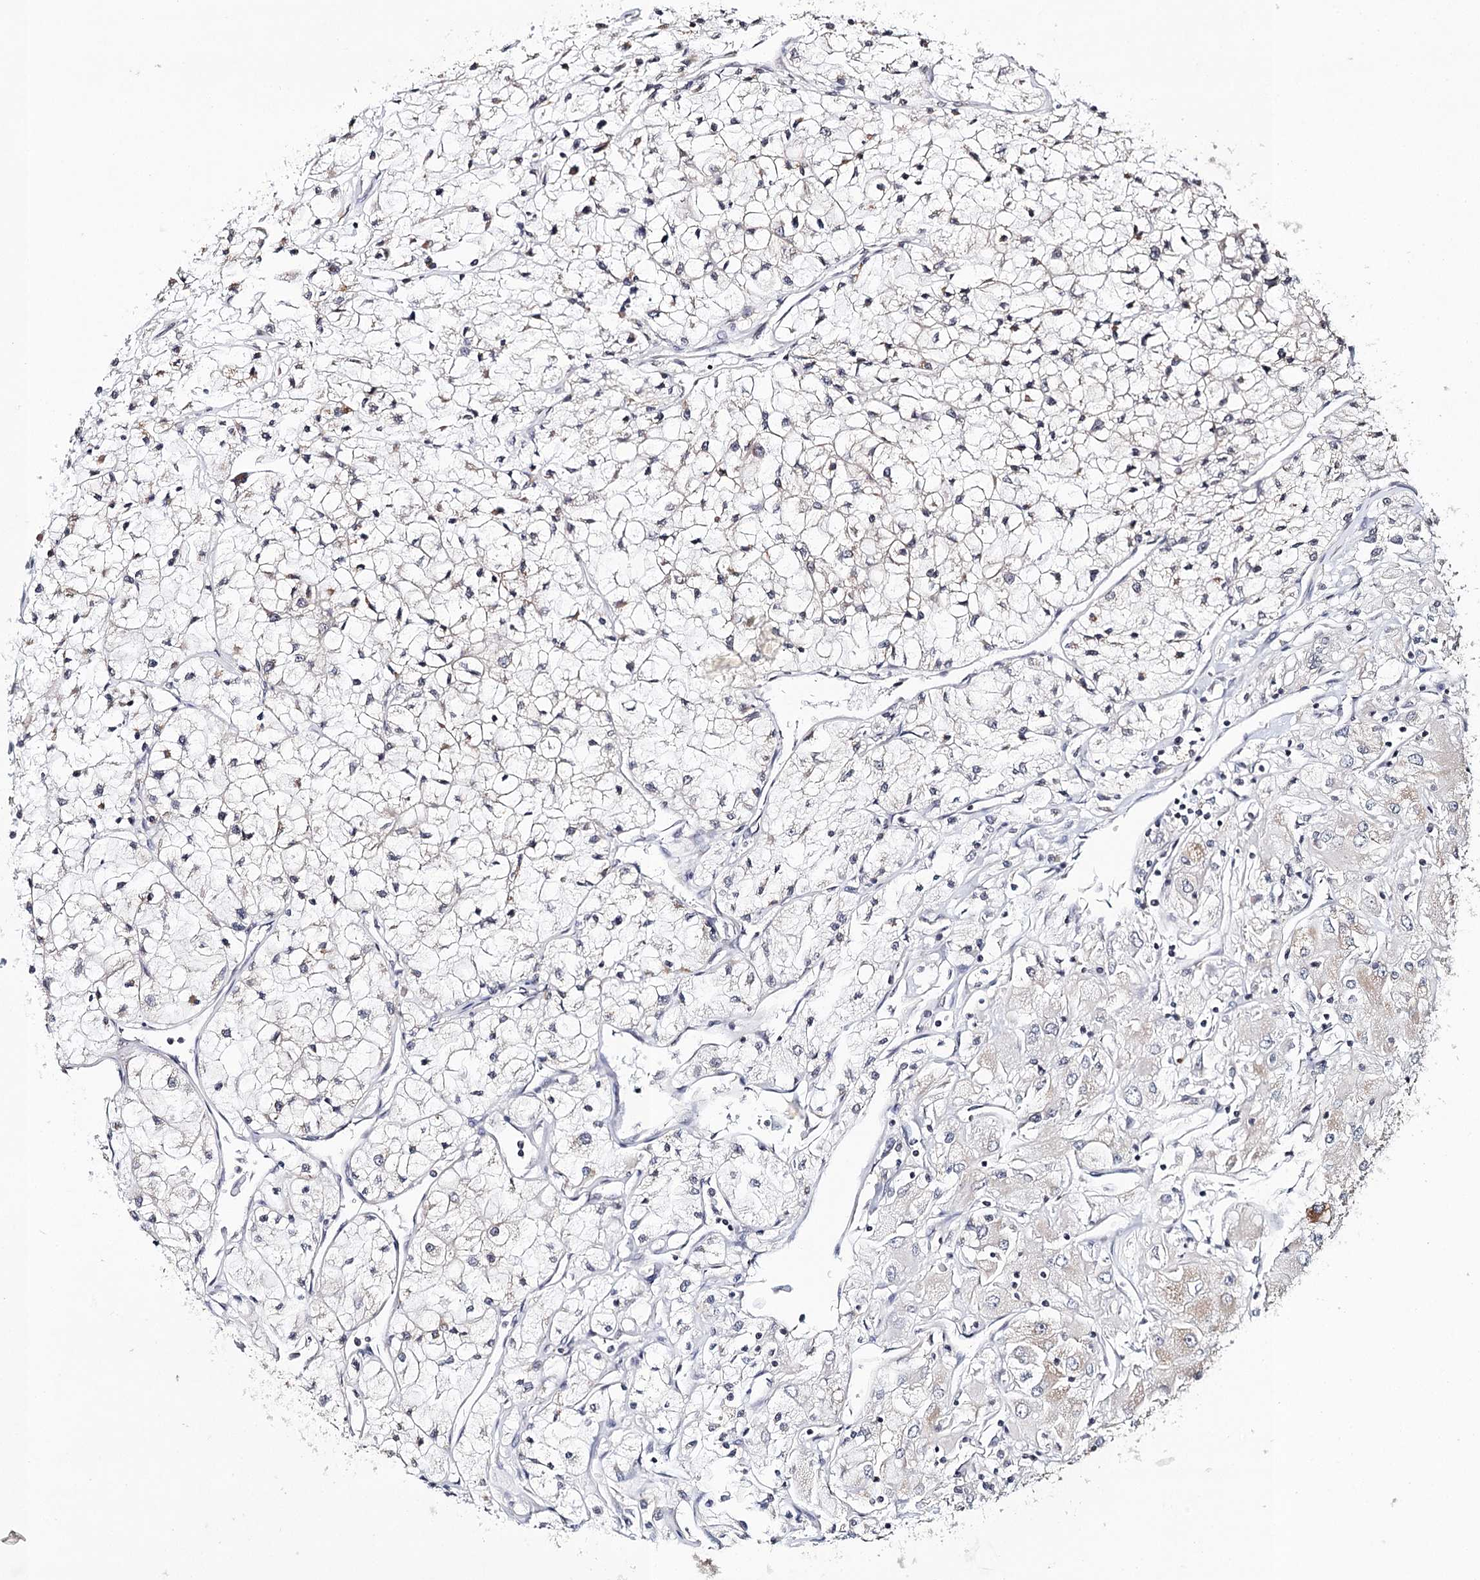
{"staining": {"intensity": "negative", "quantity": "none", "location": "none"}, "tissue": "renal cancer", "cell_type": "Tumor cells", "image_type": "cancer", "snomed": [{"axis": "morphology", "description": "Adenocarcinoma, NOS"}, {"axis": "topography", "description": "Kidney"}], "caption": "High magnification brightfield microscopy of renal adenocarcinoma stained with DAB (brown) and counterstained with hematoxylin (blue): tumor cells show no significant staining.", "gene": "ICOS", "patient": {"sex": "male", "age": 80}}